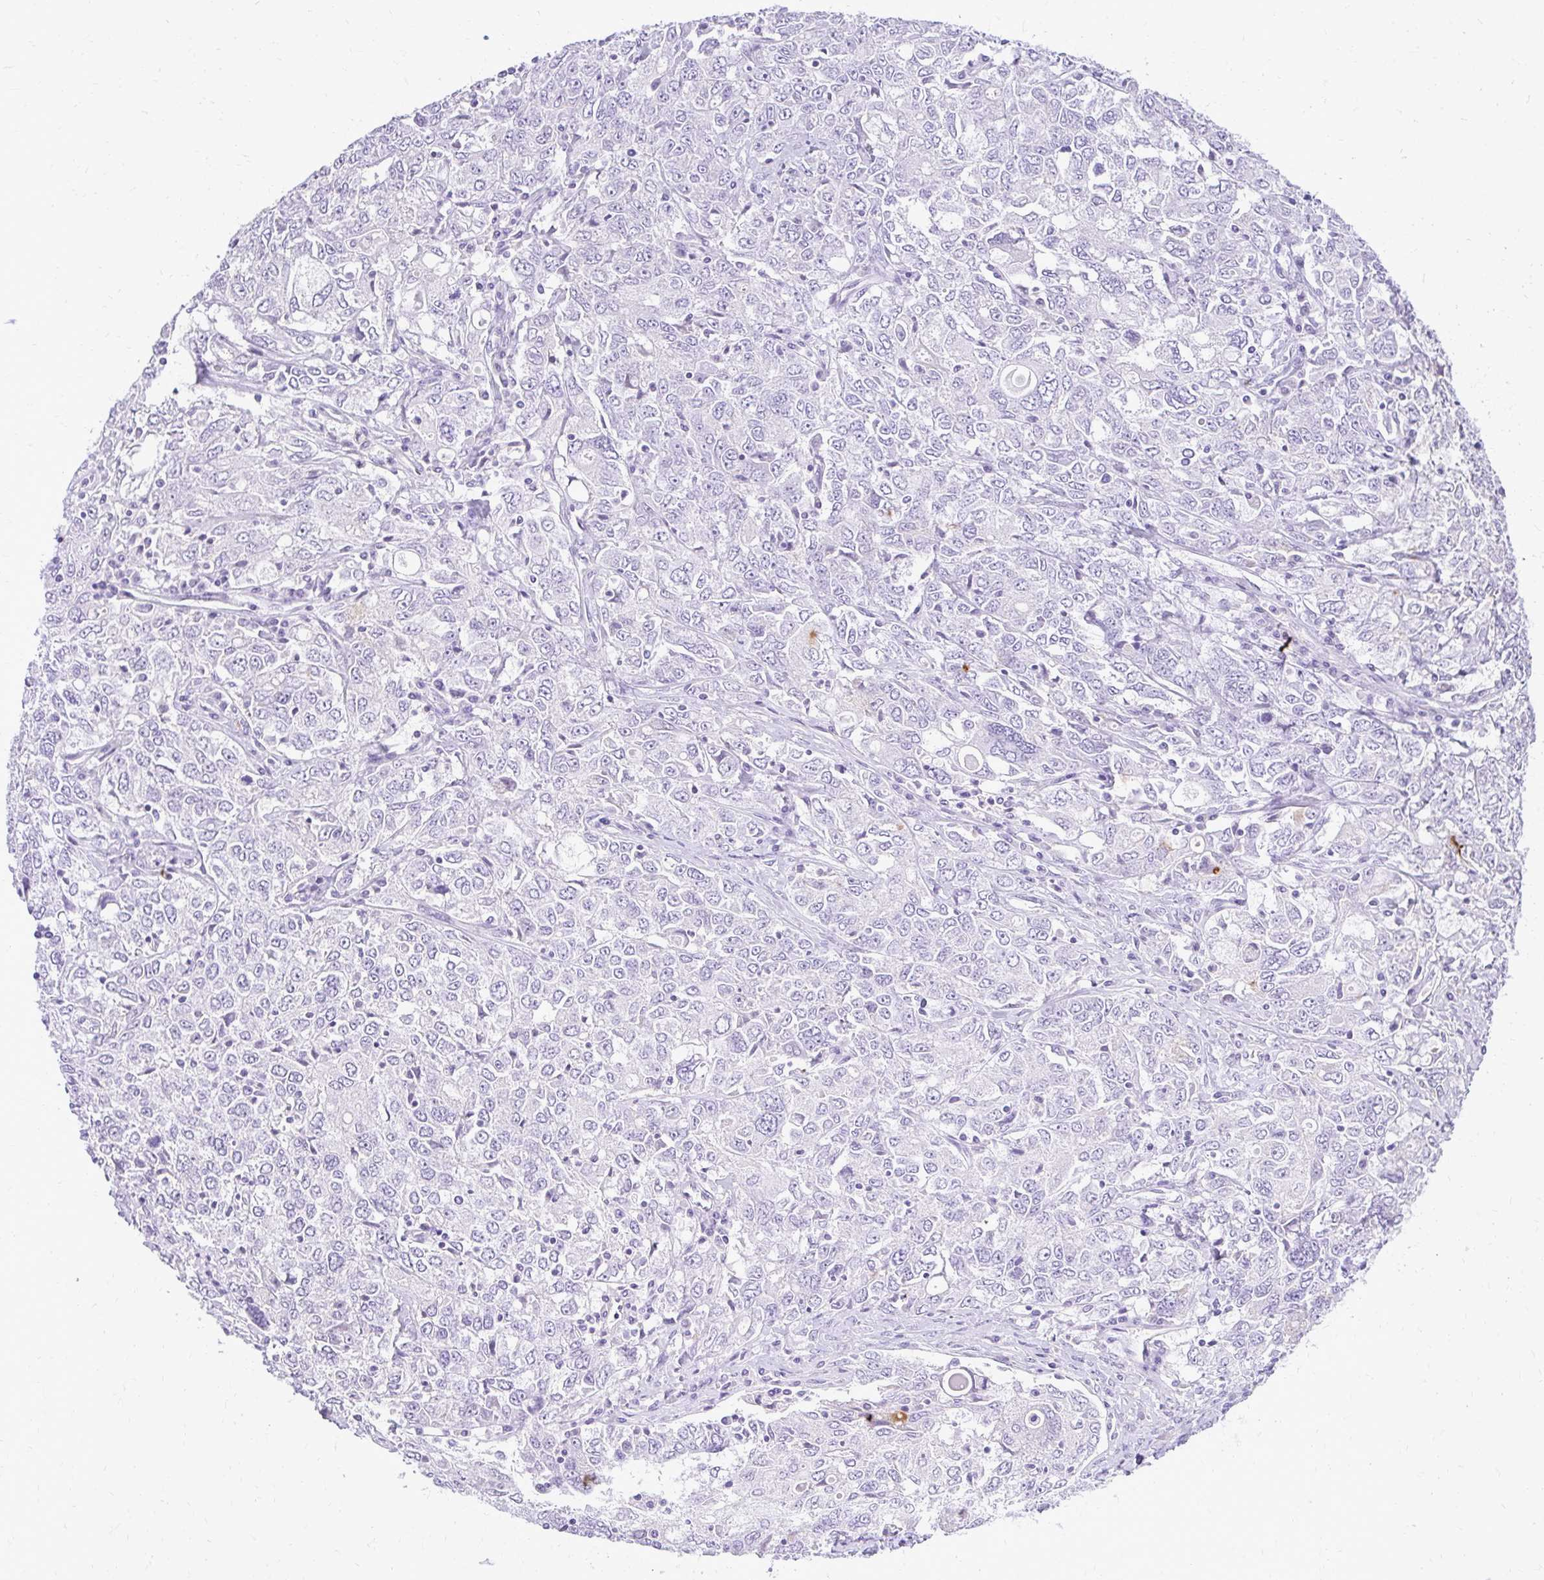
{"staining": {"intensity": "negative", "quantity": "none", "location": "none"}, "tissue": "ovarian cancer", "cell_type": "Tumor cells", "image_type": "cancer", "snomed": [{"axis": "morphology", "description": "Carcinoma, endometroid"}, {"axis": "topography", "description": "Ovary"}], "caption": "Immunohistochemistry micrograph of ovarian endometroid carcinoma stained for a protein (brown), which shows no expression in tumor cells.", "gene": "PRAP1", "patient": {"sex": "female", "age": 62}}